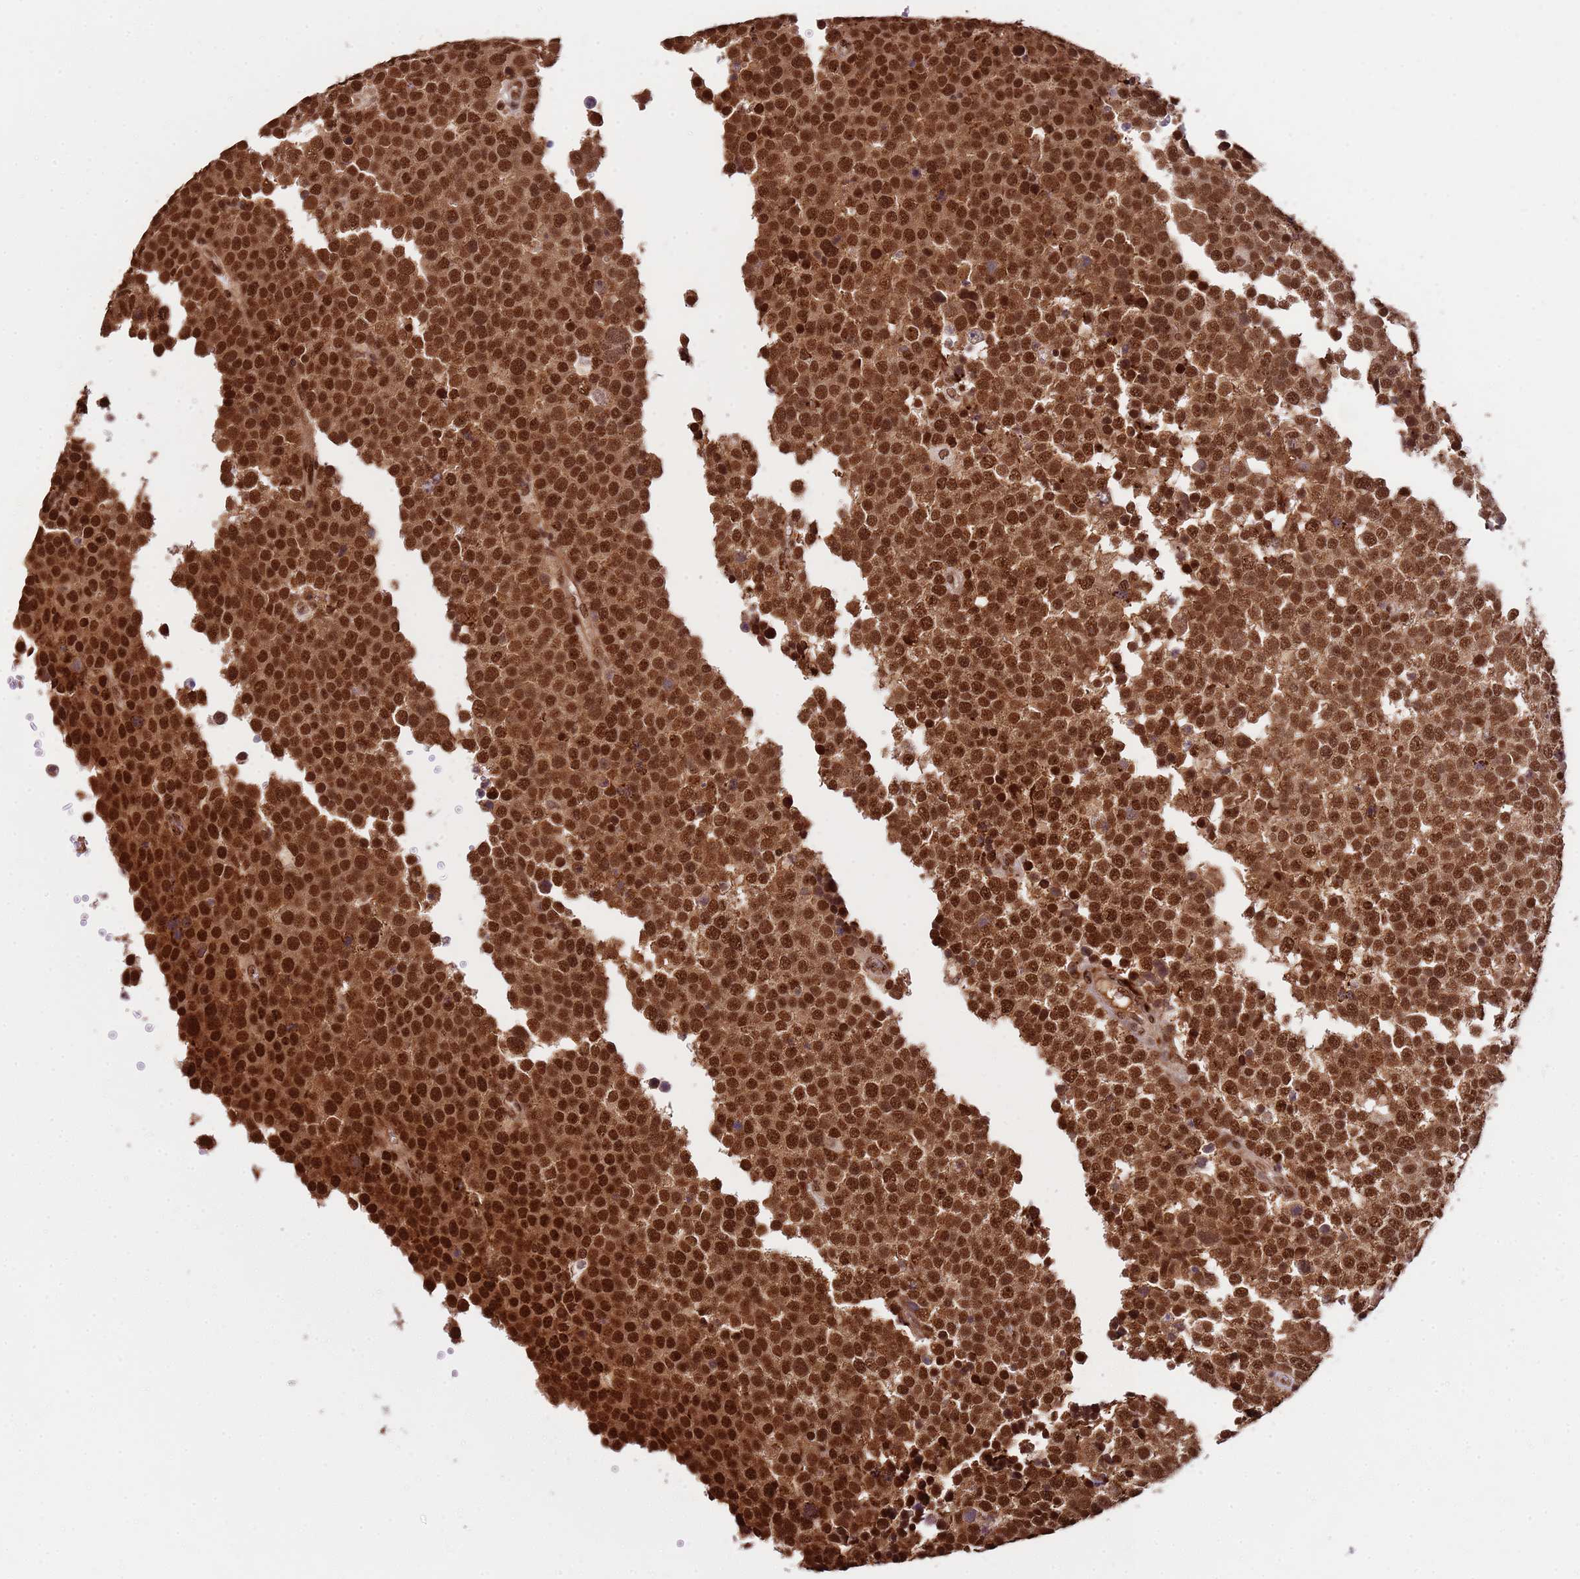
{"staining": {"intensity": "strong", "quantity": ">75%", "location": "nuclear"}, "tissue": "testis cancer", "cell_type": "Tumor cells", "image_type": "cancer", "snomed": [{"axis": "morphology", "description": "Seminoma, NOS"}, {"axis": "topography", "description": "Testis"}], "caption": "Immunohistochemistry micrograph of neoplastic tissue: human testis cancer (seminoma) stained using immunohistochemistry (IHC) displays high levels of strong protein expression localized specifically in the nuclear of tumor cells, appearing as a nuclear brown color.", "gene": "ZBTB12", "patient": {"sex": "male", "age": 71}}